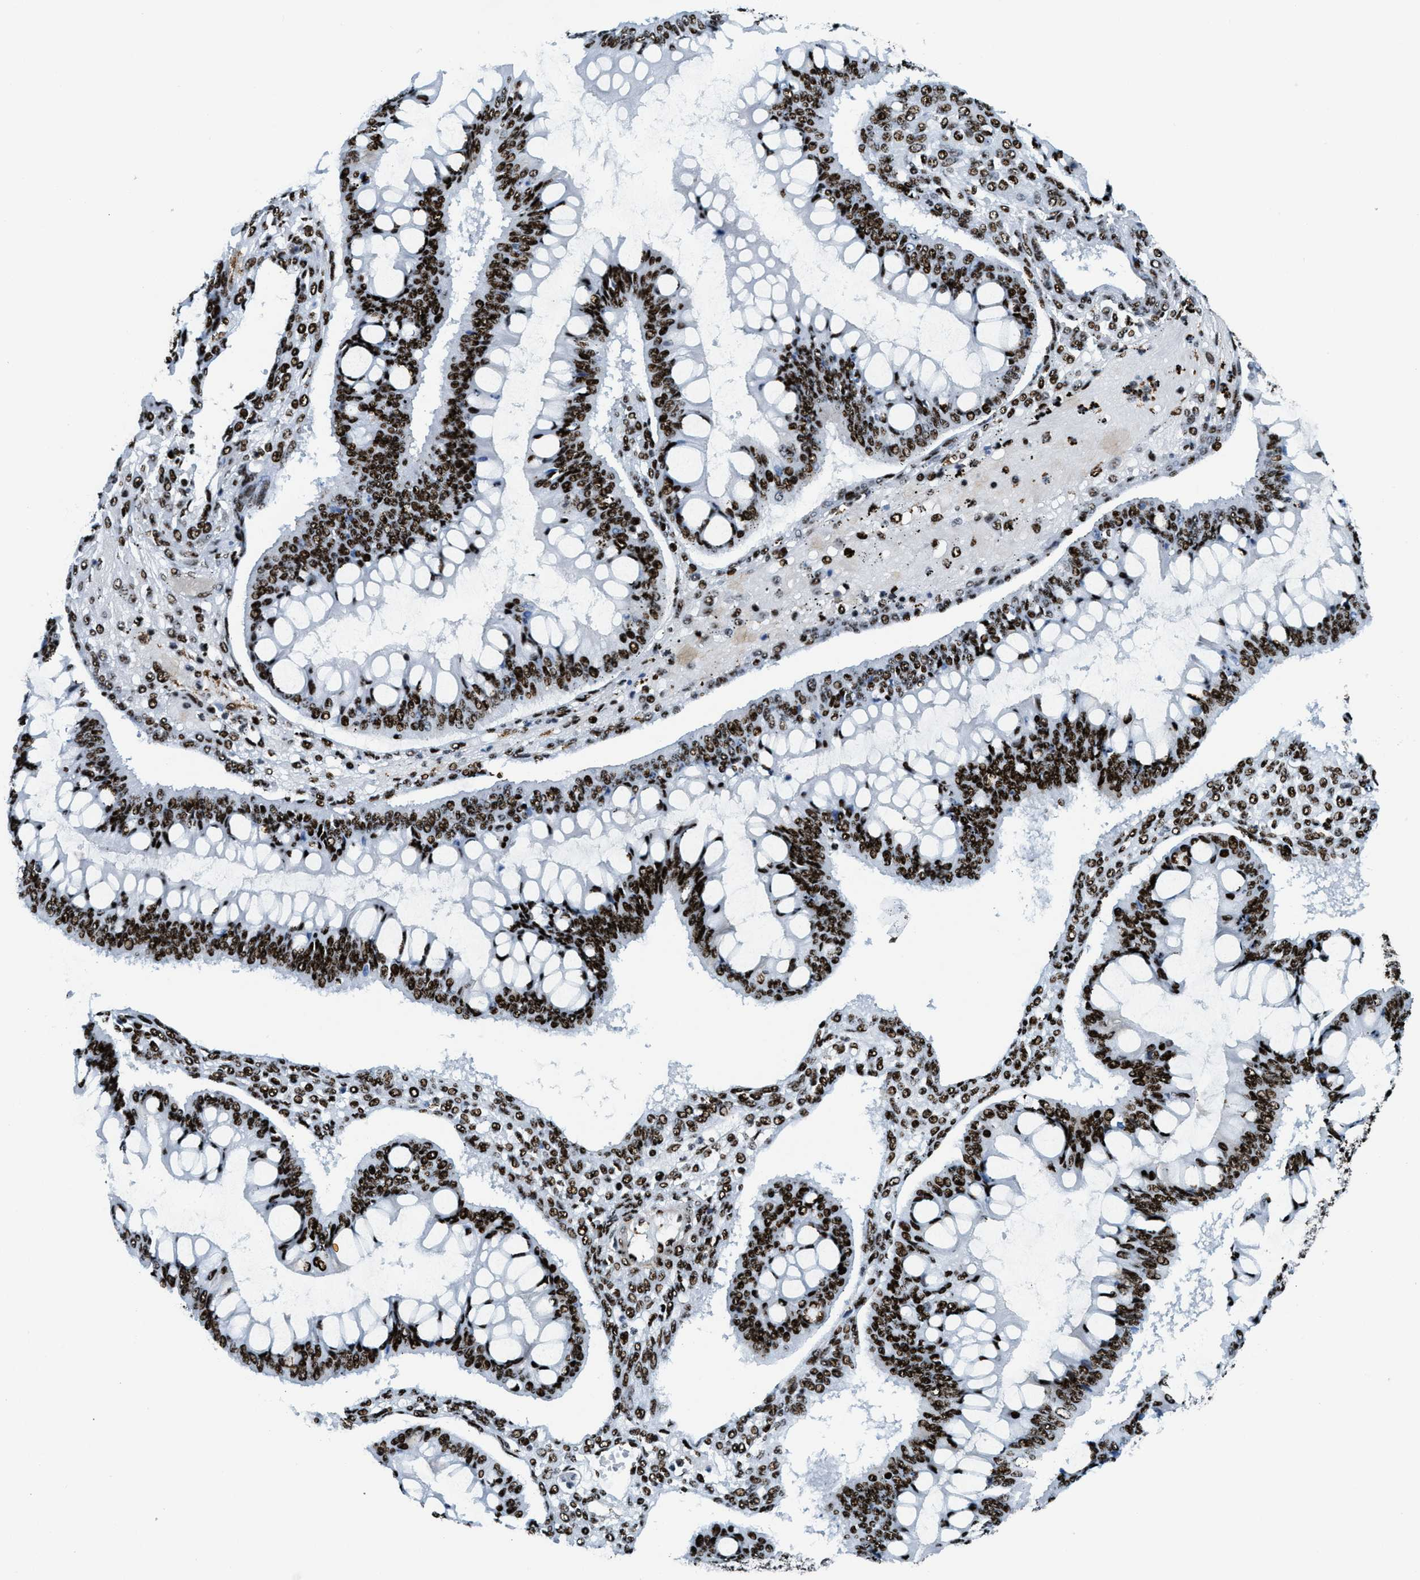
{"staining": {"intensity": "strong", "quantity": ">75%", "location": "nuclear"}, "tissue": "ovarian cancer", "cell_type": "Tumor cells", "image_type": "cancer", "snomed": [{"axis": "morphology", "description": "Cystadenocarcinoma, mucinous, NOS"}, {"axis": "topography", "description": "Ovary"}], "caption": "Ovarian cancer (mucinous cystadenocarcinoma) tissue exhibits strong nuclear positivity in about >75% of tumor cells", "gene": "NONO", "patient": {"sex": "female", "age": 73}}